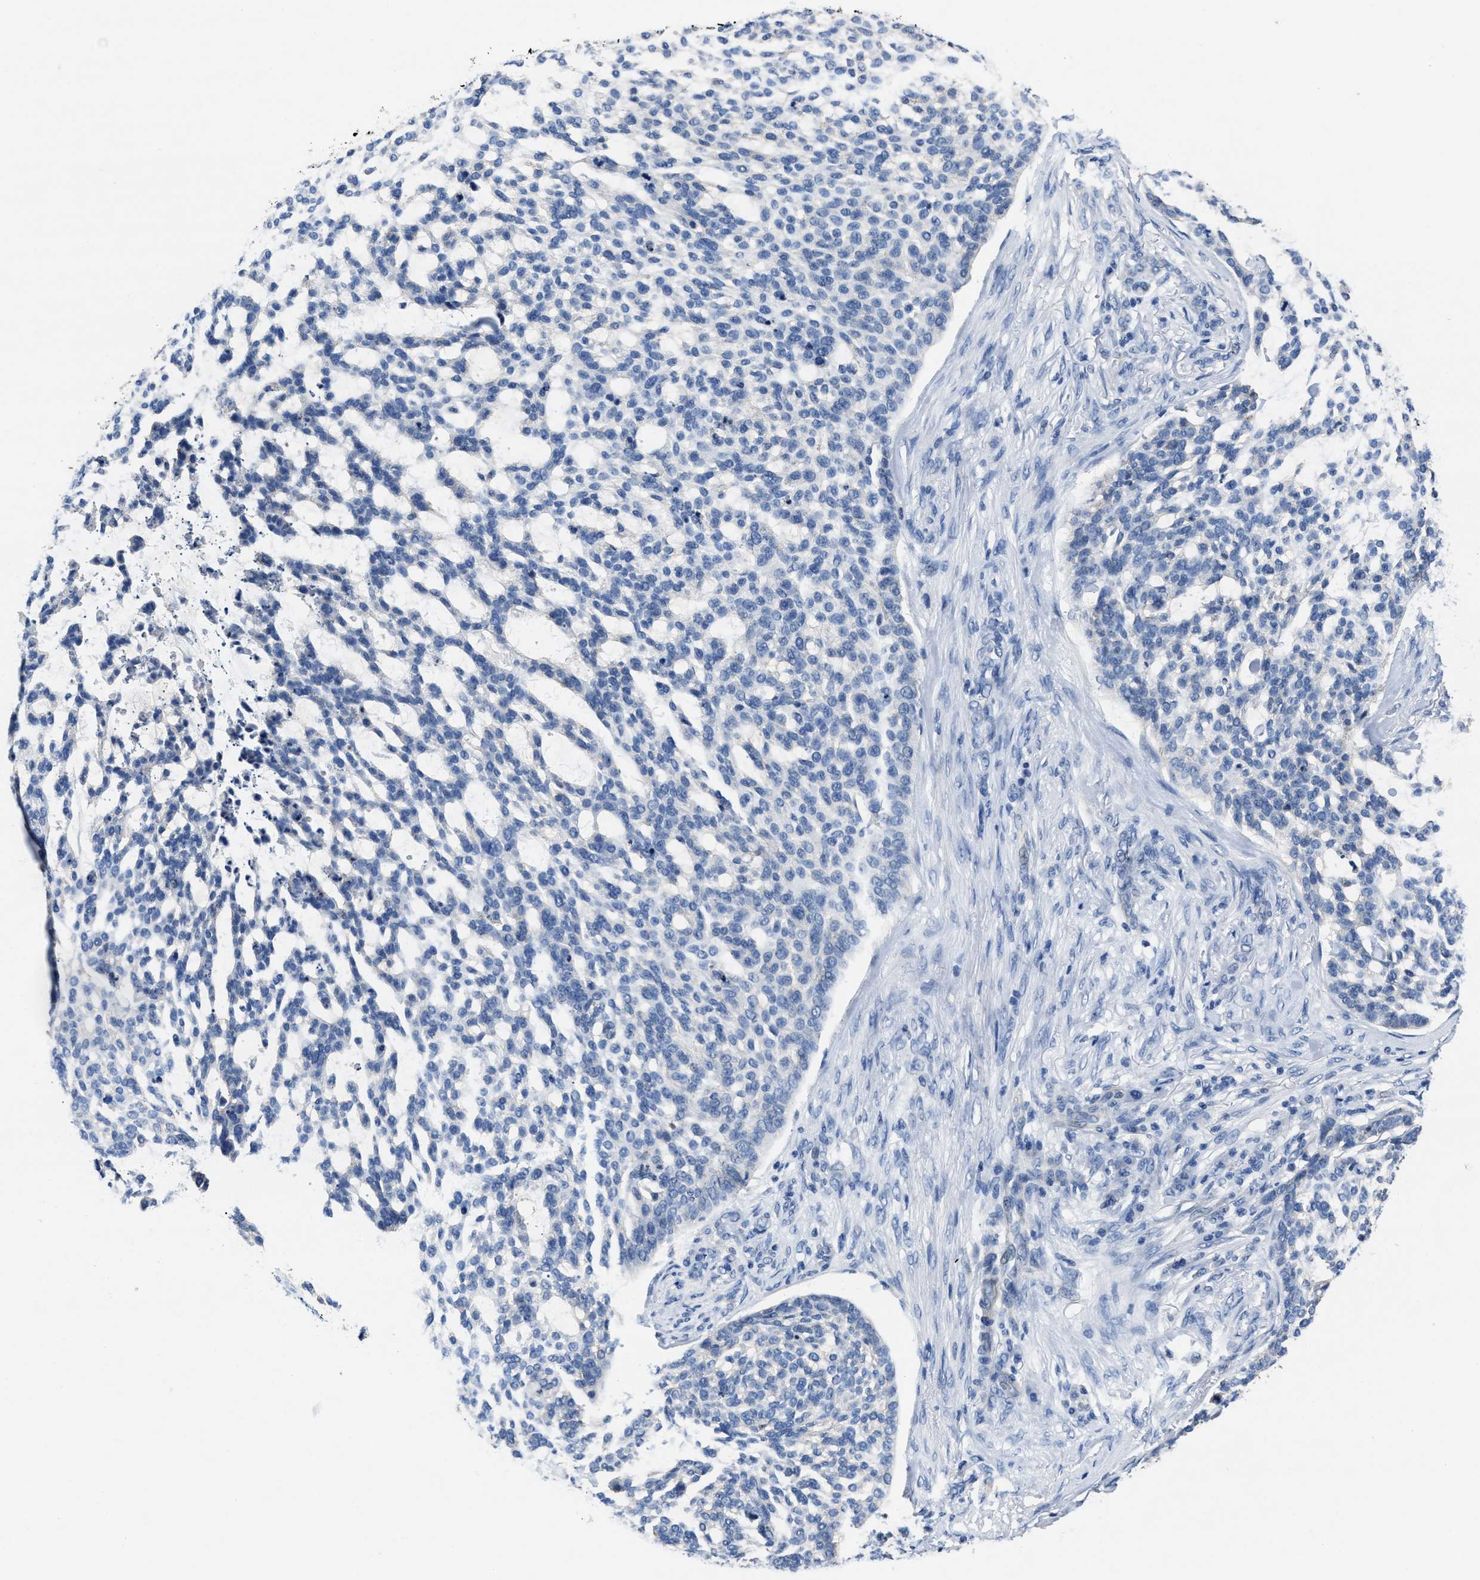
{"staining": {"intensity": "negative", "quantity": "none", "location": "none"}, "tissue": "skin cancer", "cell_type": "Tumor cells", "image_type": "cancer", "snomed": [{"axis": "morphology", "description": "Basal cell carcinoma"}, {"axis": "topography", "description": "Skin"}], "caption": "This is an immunohistochemistry (IHC) photomicrograph of human skin cancer. There is no positivity in tumor cells.", "gene": "GHITM", "patient": {"sex": "female", "age": 64}}